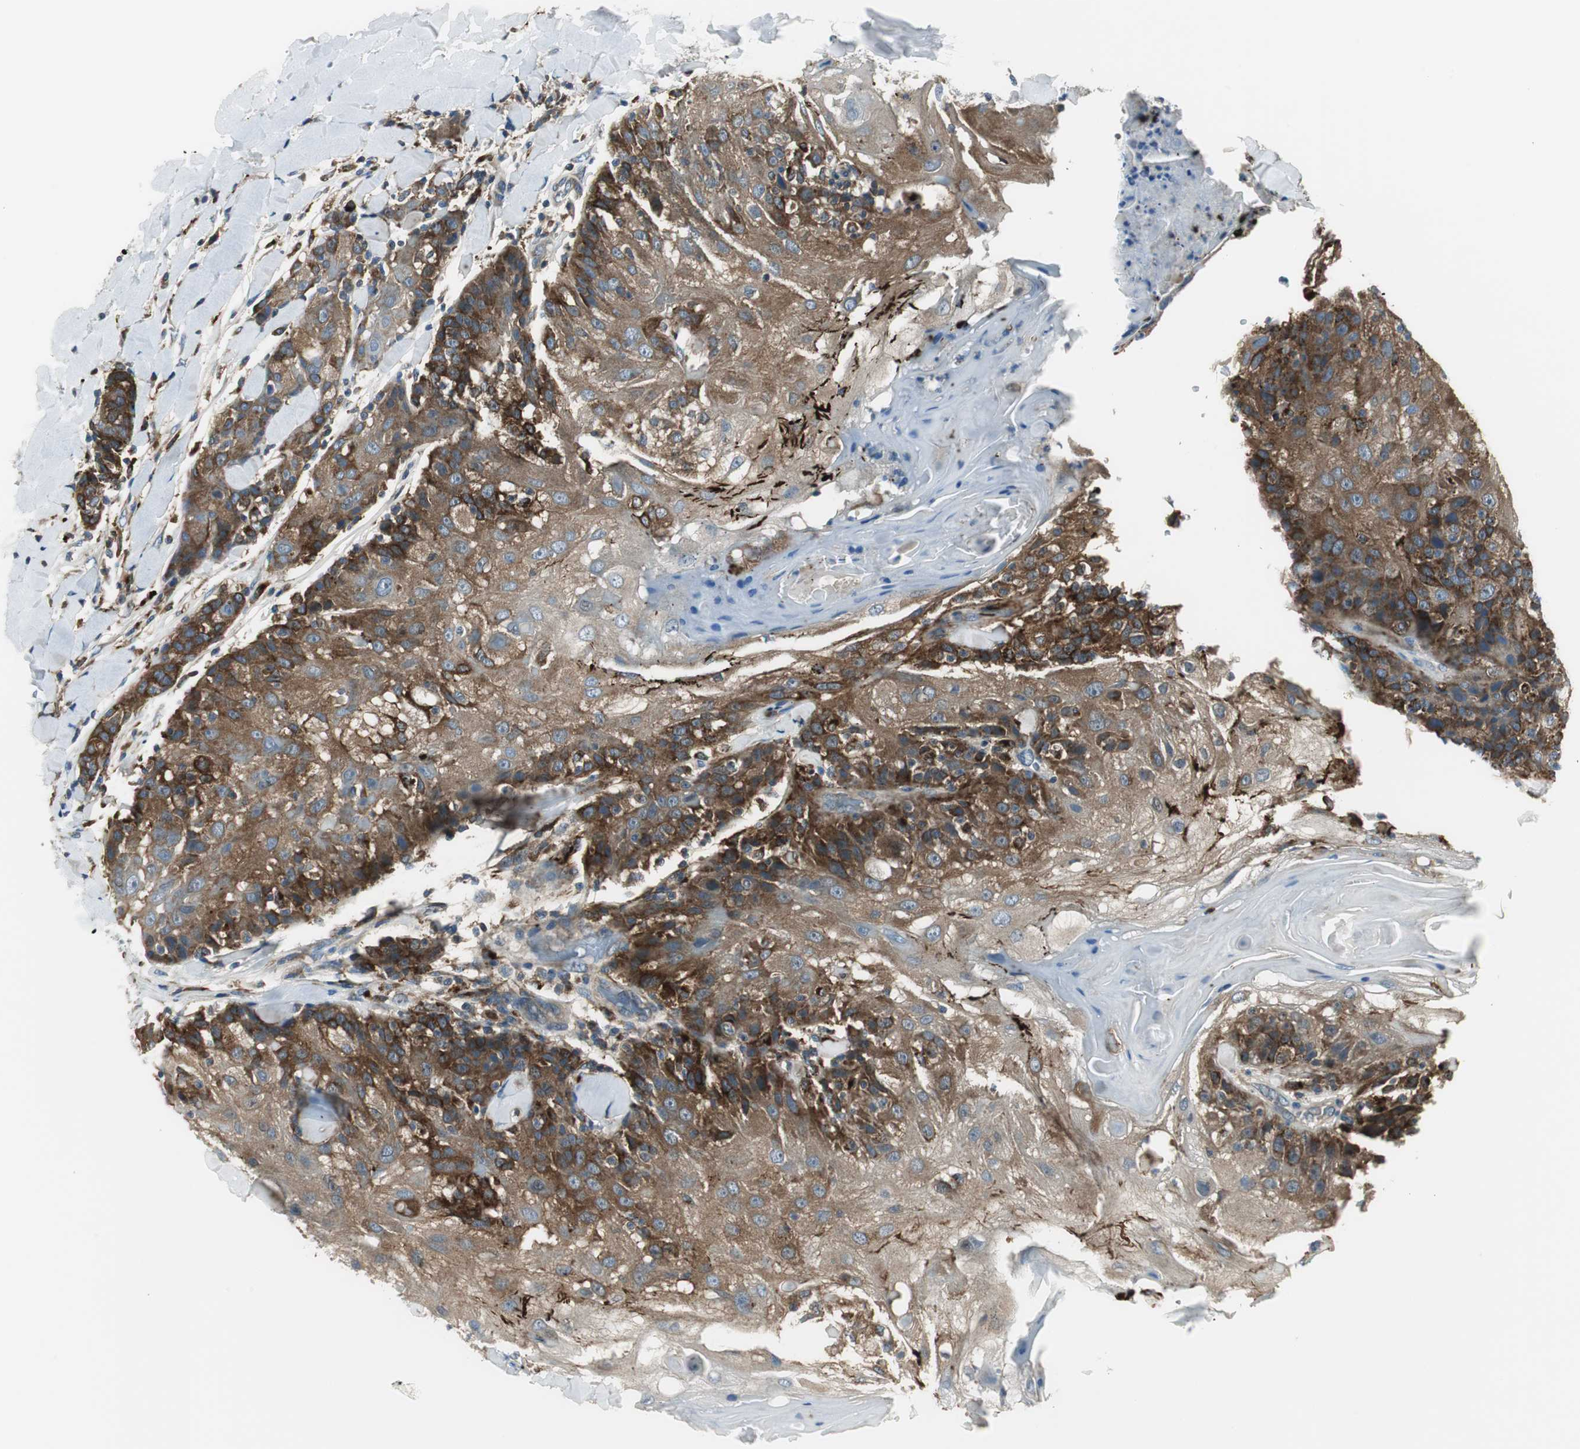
{"staining": {"intensity": "strong", "quantity": "25%-75%", "location": "cytoplasmic/membranous"}, "tissue": "skin cancer", "cell_type": "Tumor cells", "image_type": "cancer", "snomed": [{"axis": "morphology", "description": "Normal tissue, NOS"}, {"axis": "morphology", "description": "Squamous cell carcinoma, NOS"}, {"axis": "topography", "description": "Skin"}], "caption": "DAB immunohistochemical staining of human squamous cell carcinoma (skin) demonstrates strong cytoplasmic/membranous protein positivity in about 25%-75% of tumor cells.", "gene": "NCK1", "patient": {"sex": "female", "age": 83}}